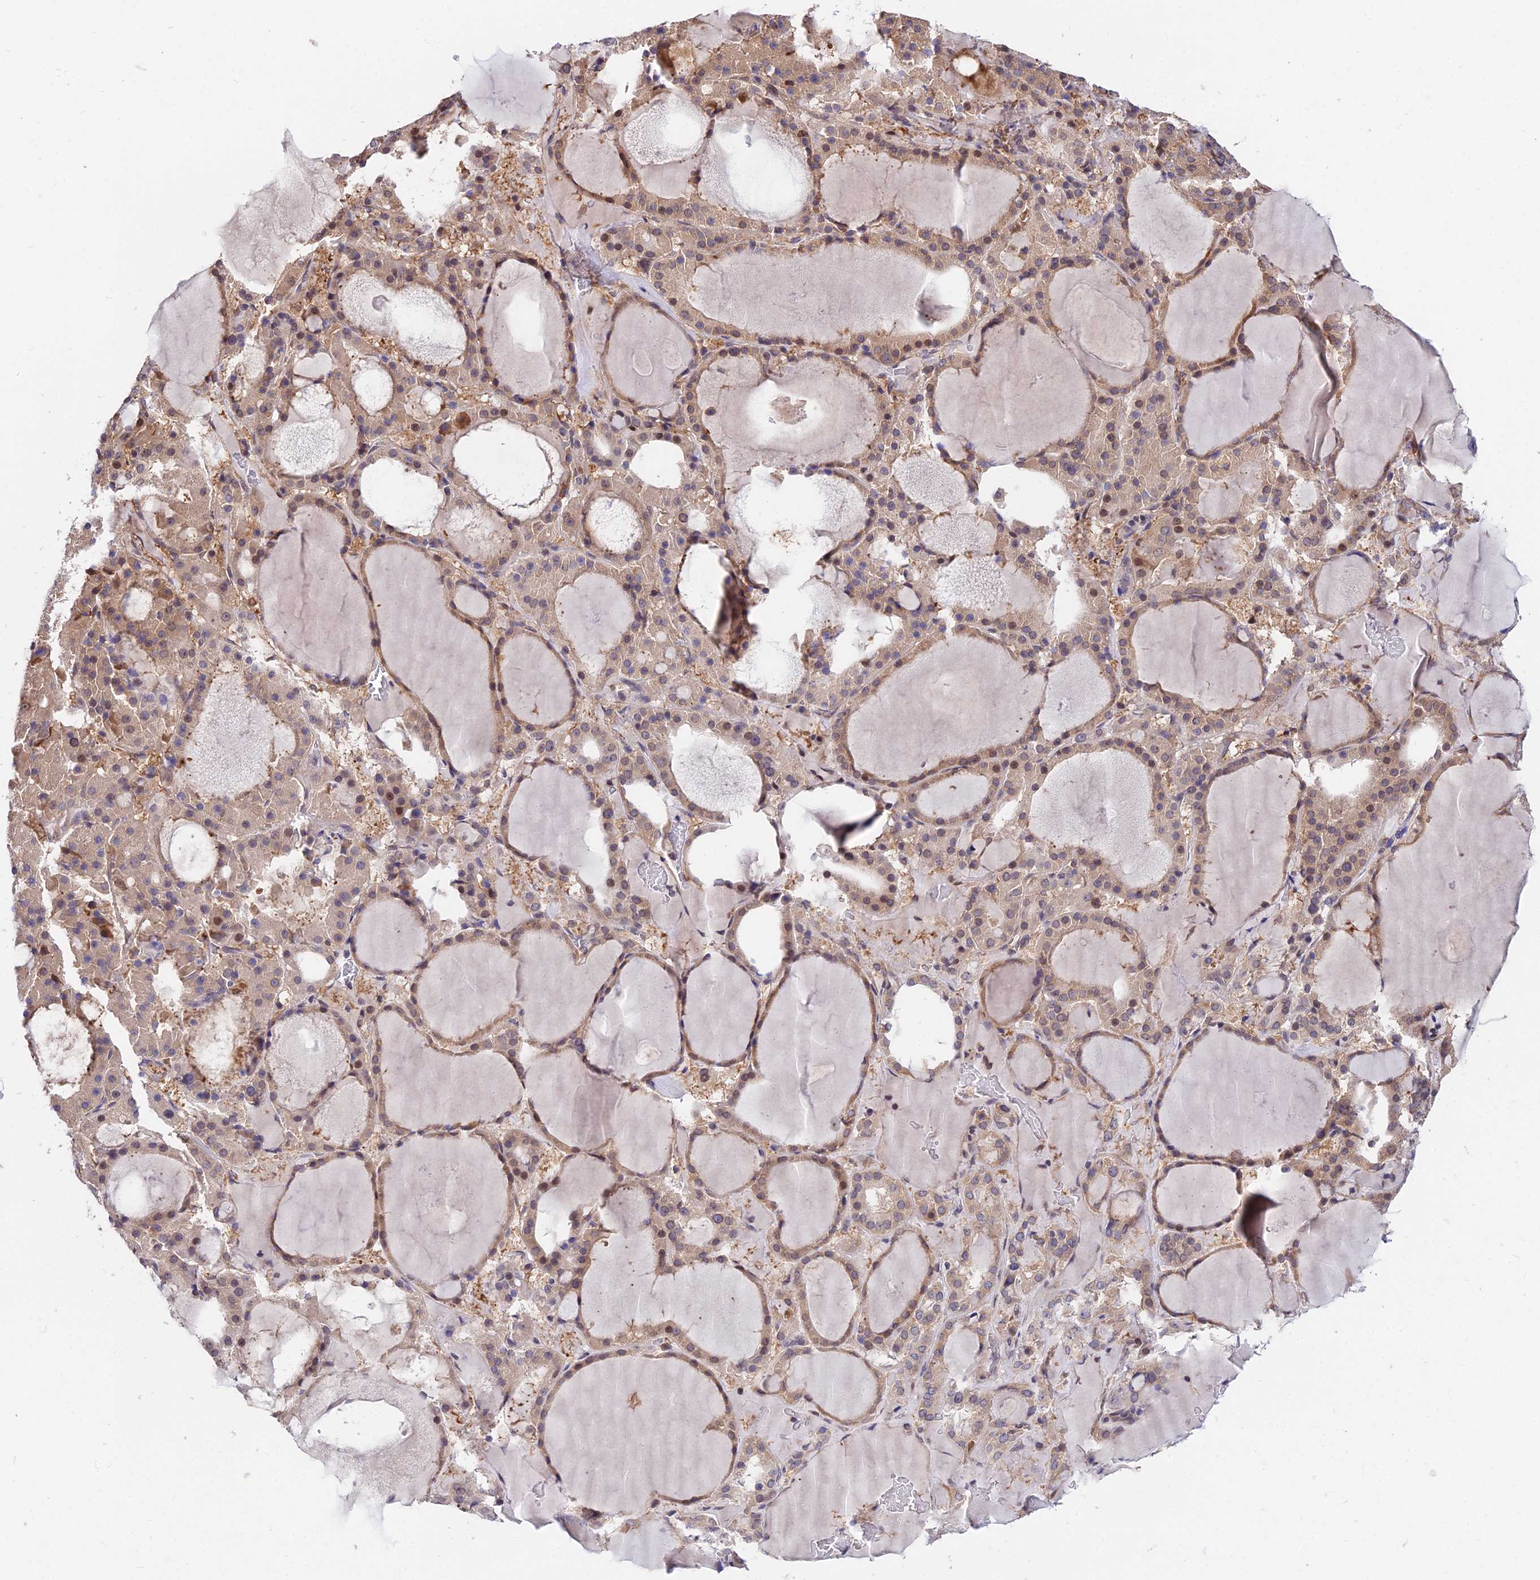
{"staining": {"intensity": "weak", "quantity": ">75%", "location": "cytoplasmic/membranous,nuclear"}, "tissue": "thyroid gland", "cell_type": "Glandular cells", "image_type": "normal", "snomed": [{"axis": "morphology", "description": "Normal tissue, NOS"}, {"axis": "morphology", "description": "Carcinoma, NOS"}, {"axis": "topography", "description": "Thyroid gland"}], "caption": "The micrograph reveals a brown stain indicating the presence of a protein in the cytoplasmic/membranous,nuclear of glandular cells in thyroid gland. The protein of interest is stained brown, and the nuclei are stained in blue (DAB (3,3'-diaminobenzidine) IHC with brightfield microscopy, high magnification).", "gene": "INPP4A", "patient": {"sex": "female", "age": 86}}